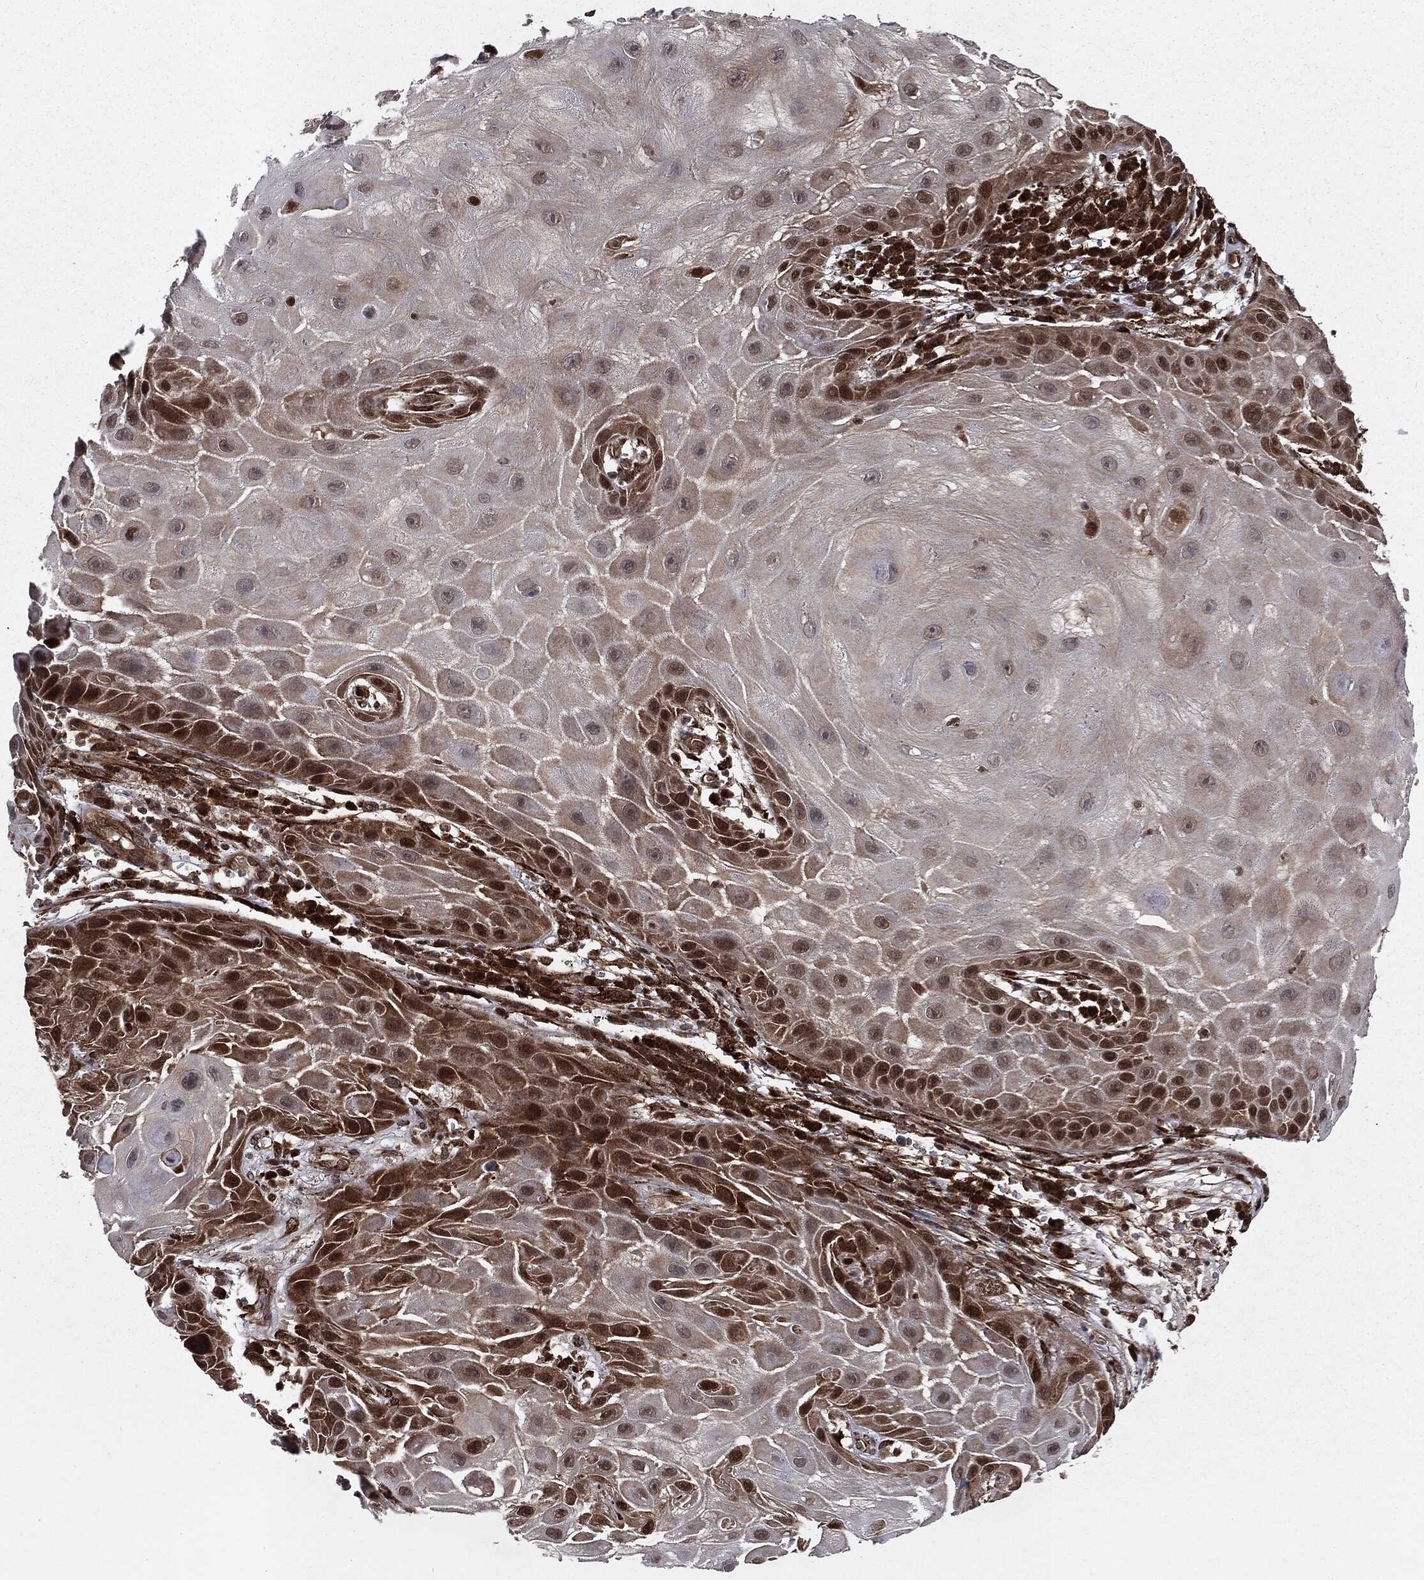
{"staining": {"intensity": "strong", "quantity": "25%-75%", "location": "cytoplasmic/membranous,nuclear"}, "tissue": "skin cancer", "cell_type": "Tumor cells", "image_type": "cancer", "snomed": [{"axis": "morphology", "description": "Normal tissue, NOS"}, {"axis": "morphology", "description": "Squamous cell carcinoma, NOS"}, {"axis": "topography", "description": "Skin"}], "caption": "Skin squamous cell carcinoma stained for a protein (brown) reveals strong cytoplasmic/membranous and nuclear positive expression in approximately 25%-75% of tumor cells.", "gene": "RANBP9", "patient": {"sex": "male", "age": 79}}